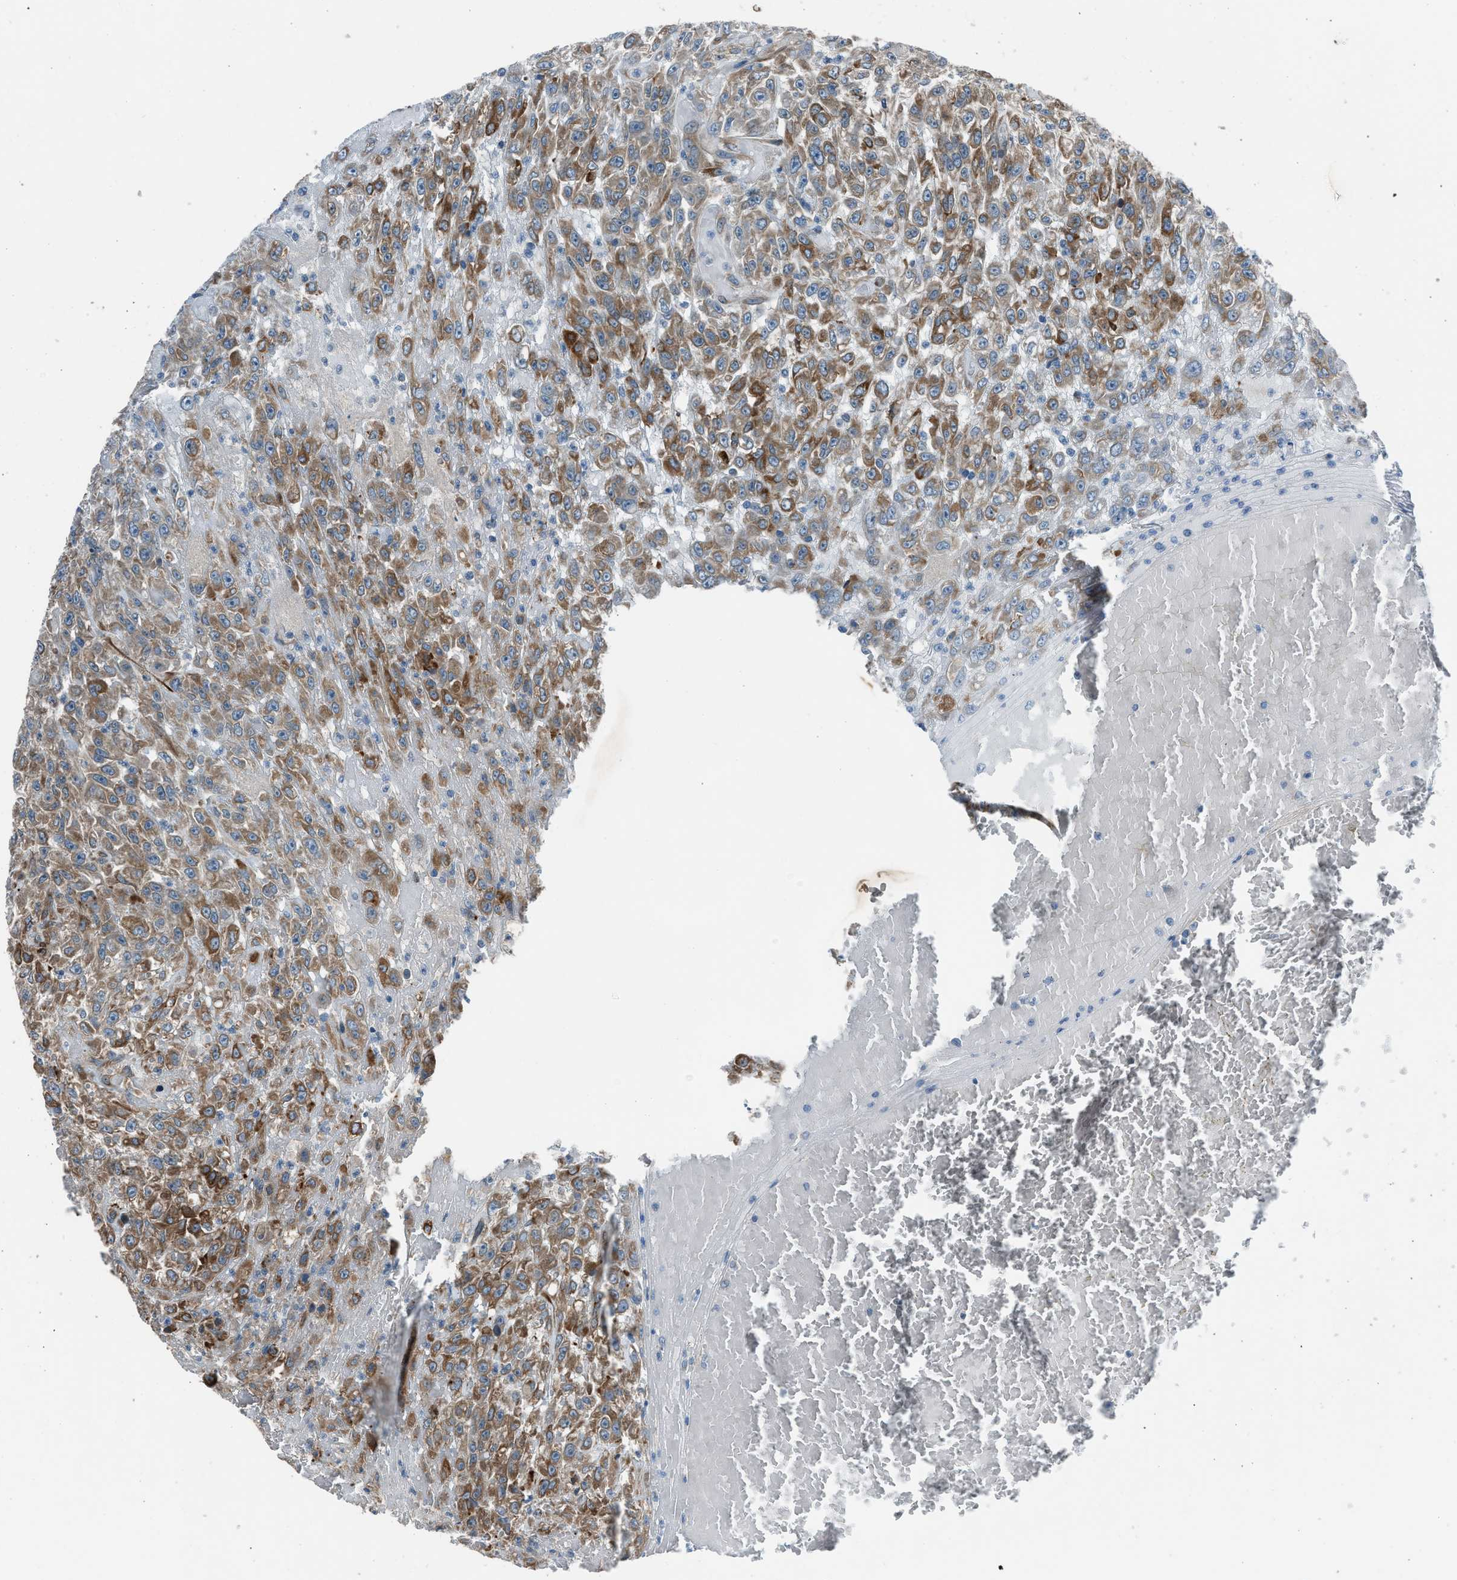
{"staining": {"intensity": "moderate", "quantity": ">75%", "location": "cytoplasmic/membranous"}, "tissue": "urothelial cancer", "cell_type": "Tumor cells", "image_type": "cancer", "snomed": [{"axis": "morphology", "description": "Urothelial carcinoma, High grade"}, {"axis": "topography", "description": "Urinary bladder"}], "caption": "Brown immunohistochemical staining in human urothelial cancer shows moderate cytoplasmic/membranous expression in approximately >75% of tumor cells.", "gene": "LMBR1", "patient": {"sex": "male", "age": 46}}